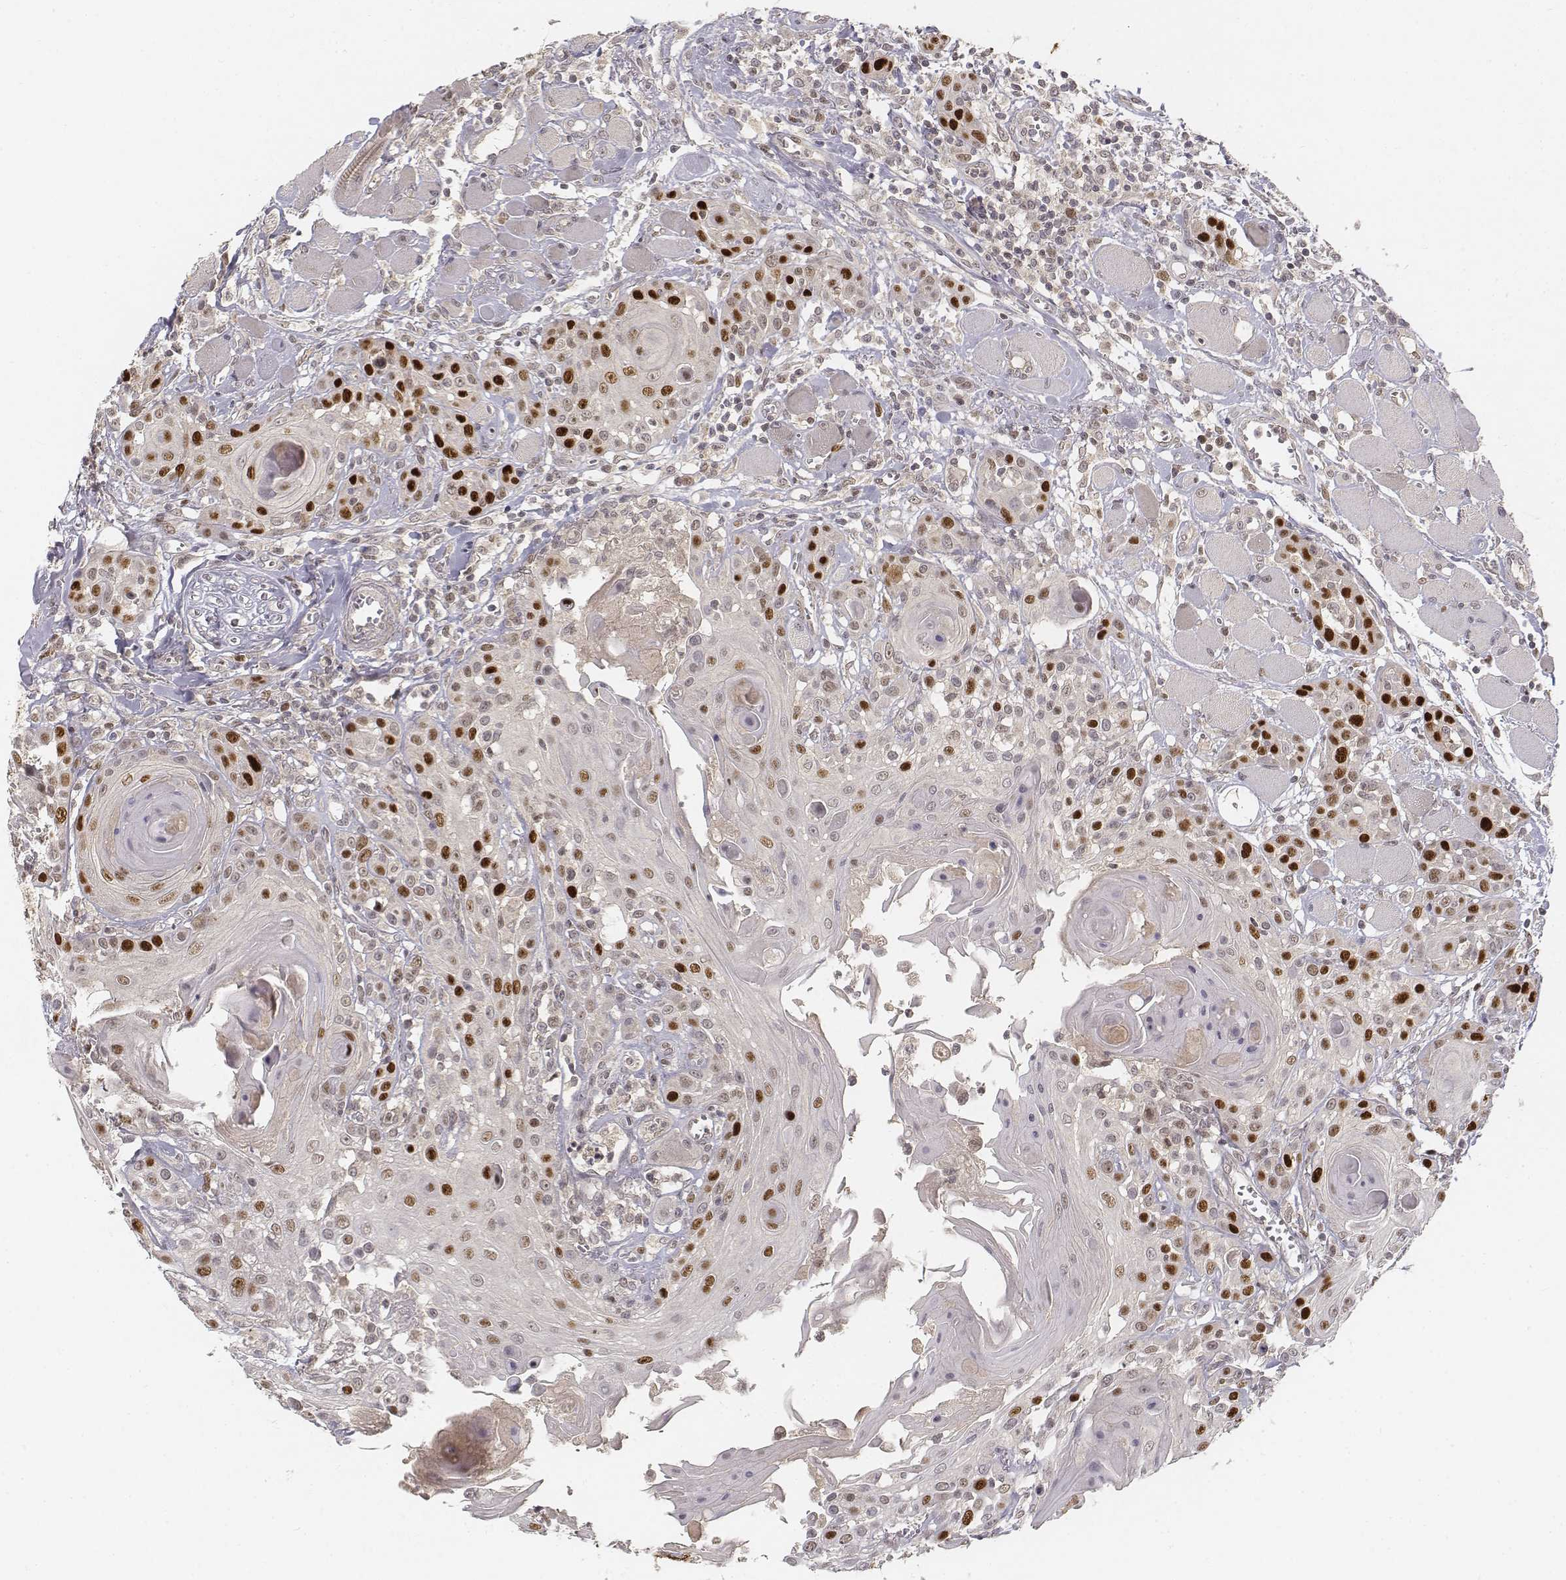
{"staining": {"intensity": "strong", "quantity": "25%-75%", "location": "nuclear"}, "tissue": "head and neck cancer", "cell_type": "Tumor cells", "image_type": "cancer", "snomed": [{"axis": "morphology", "description": "Squamous cell carcinoma, NOS"}, {"axis": "topography", "description": "Head-Neck"}], "caption": "Squamous cell carcinoma (head and neck) stained for a protein exhibits strong nuclear positivity in tumor cells. (Brightfield microscopy of DAB IHC at high magnification).", "gene": "FANCD2", "patient": {"sex": "female", "age": 80}}